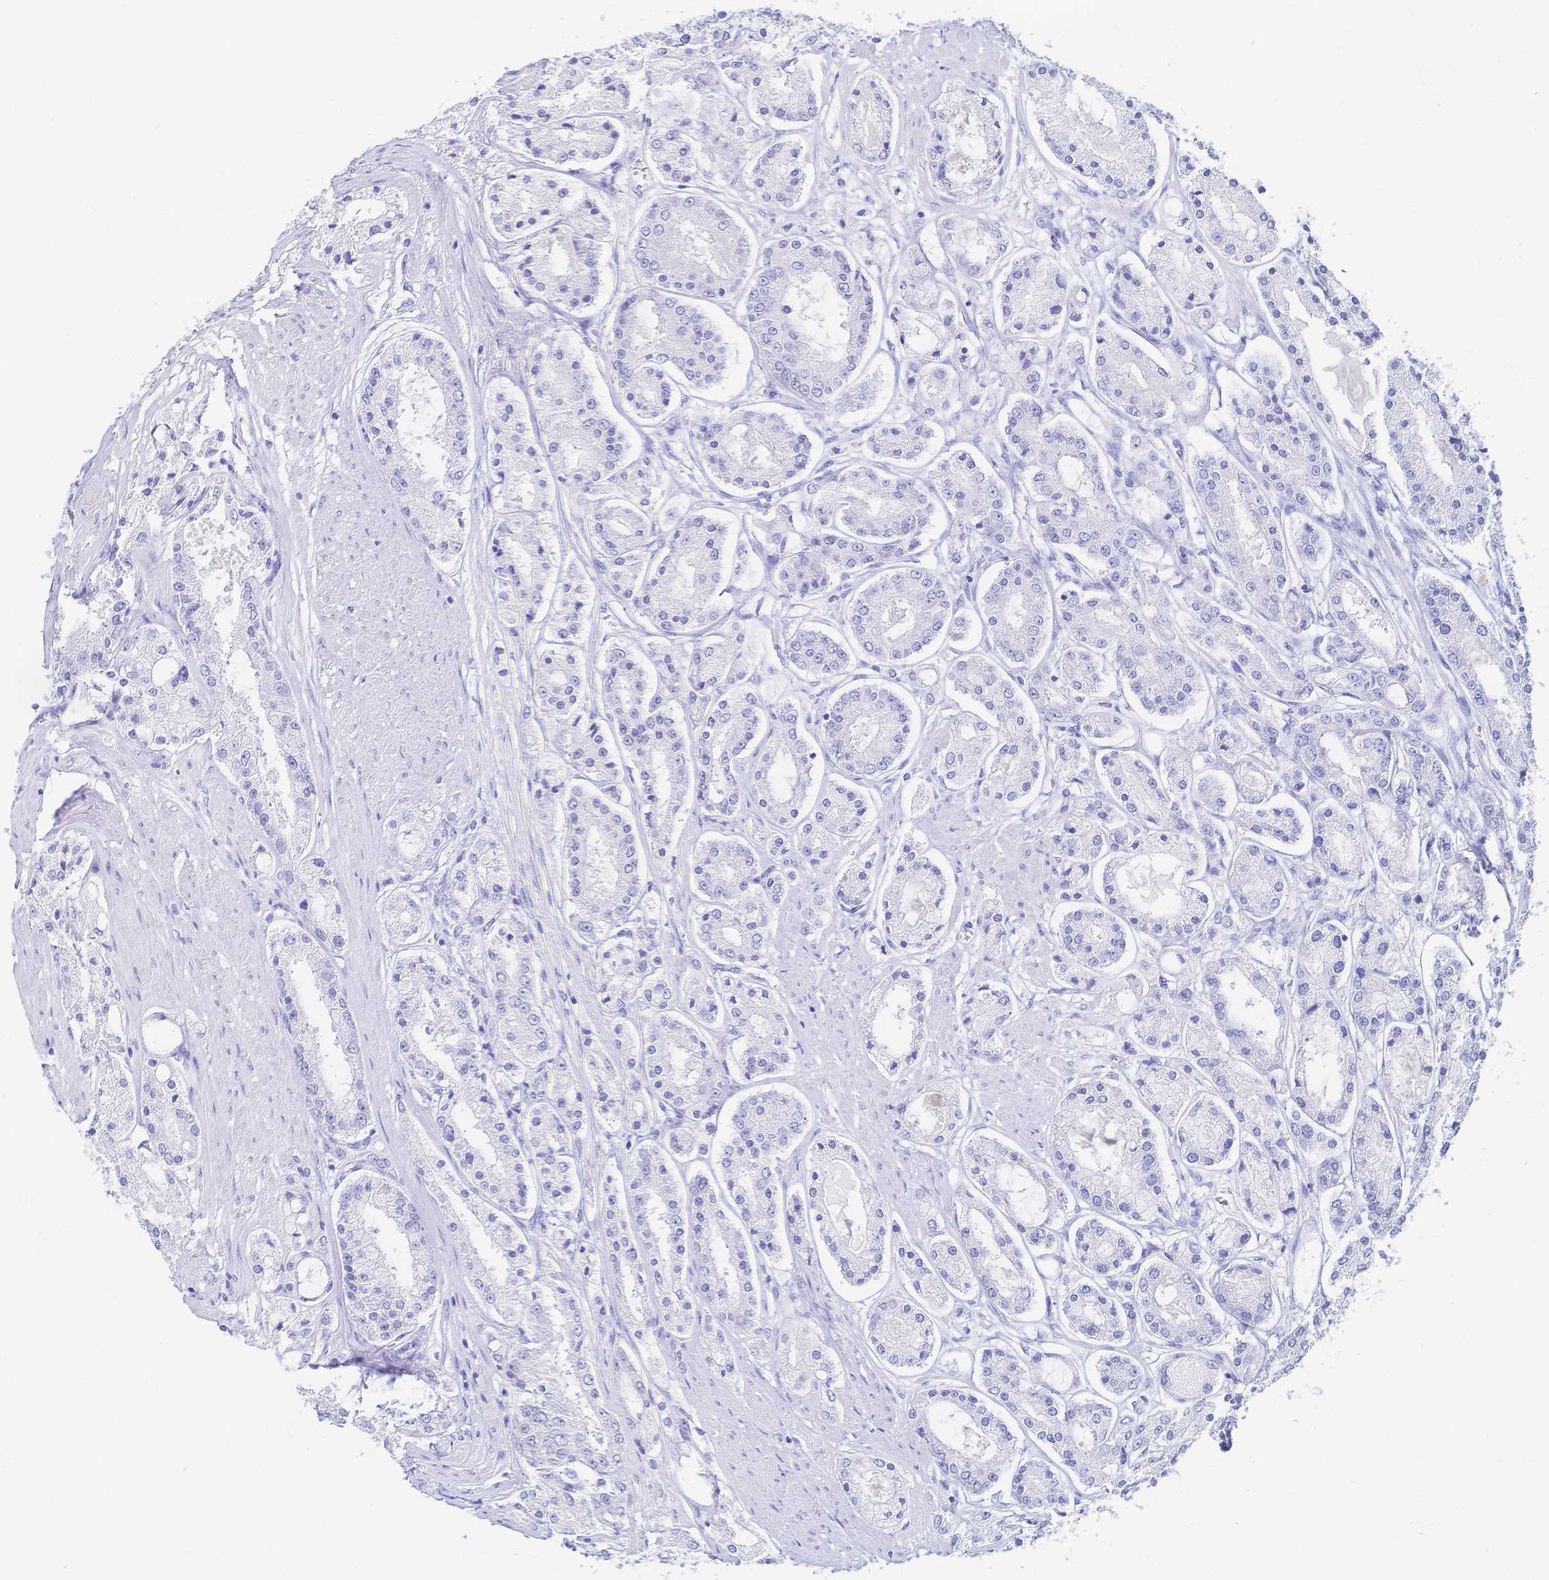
{"staining": {"intensity": "negative", "quantity": "none", "location": "none"}, "tissue": "prostate cancer", "cell_type": "Tumor cells", "image_type": "cancer", "snomed": [{"axis": "morphology", "description": "Adenocarcinoma, High grade"}, {"axis": "topography", "description": "Prostate"}], "caption": "High power microscopy image of an IHC histopathology image of prostate cancer, revealing no significant expression in tumor cells.", "gene": "MEP1B", "patient": {"sex": "male", "age": 66}}